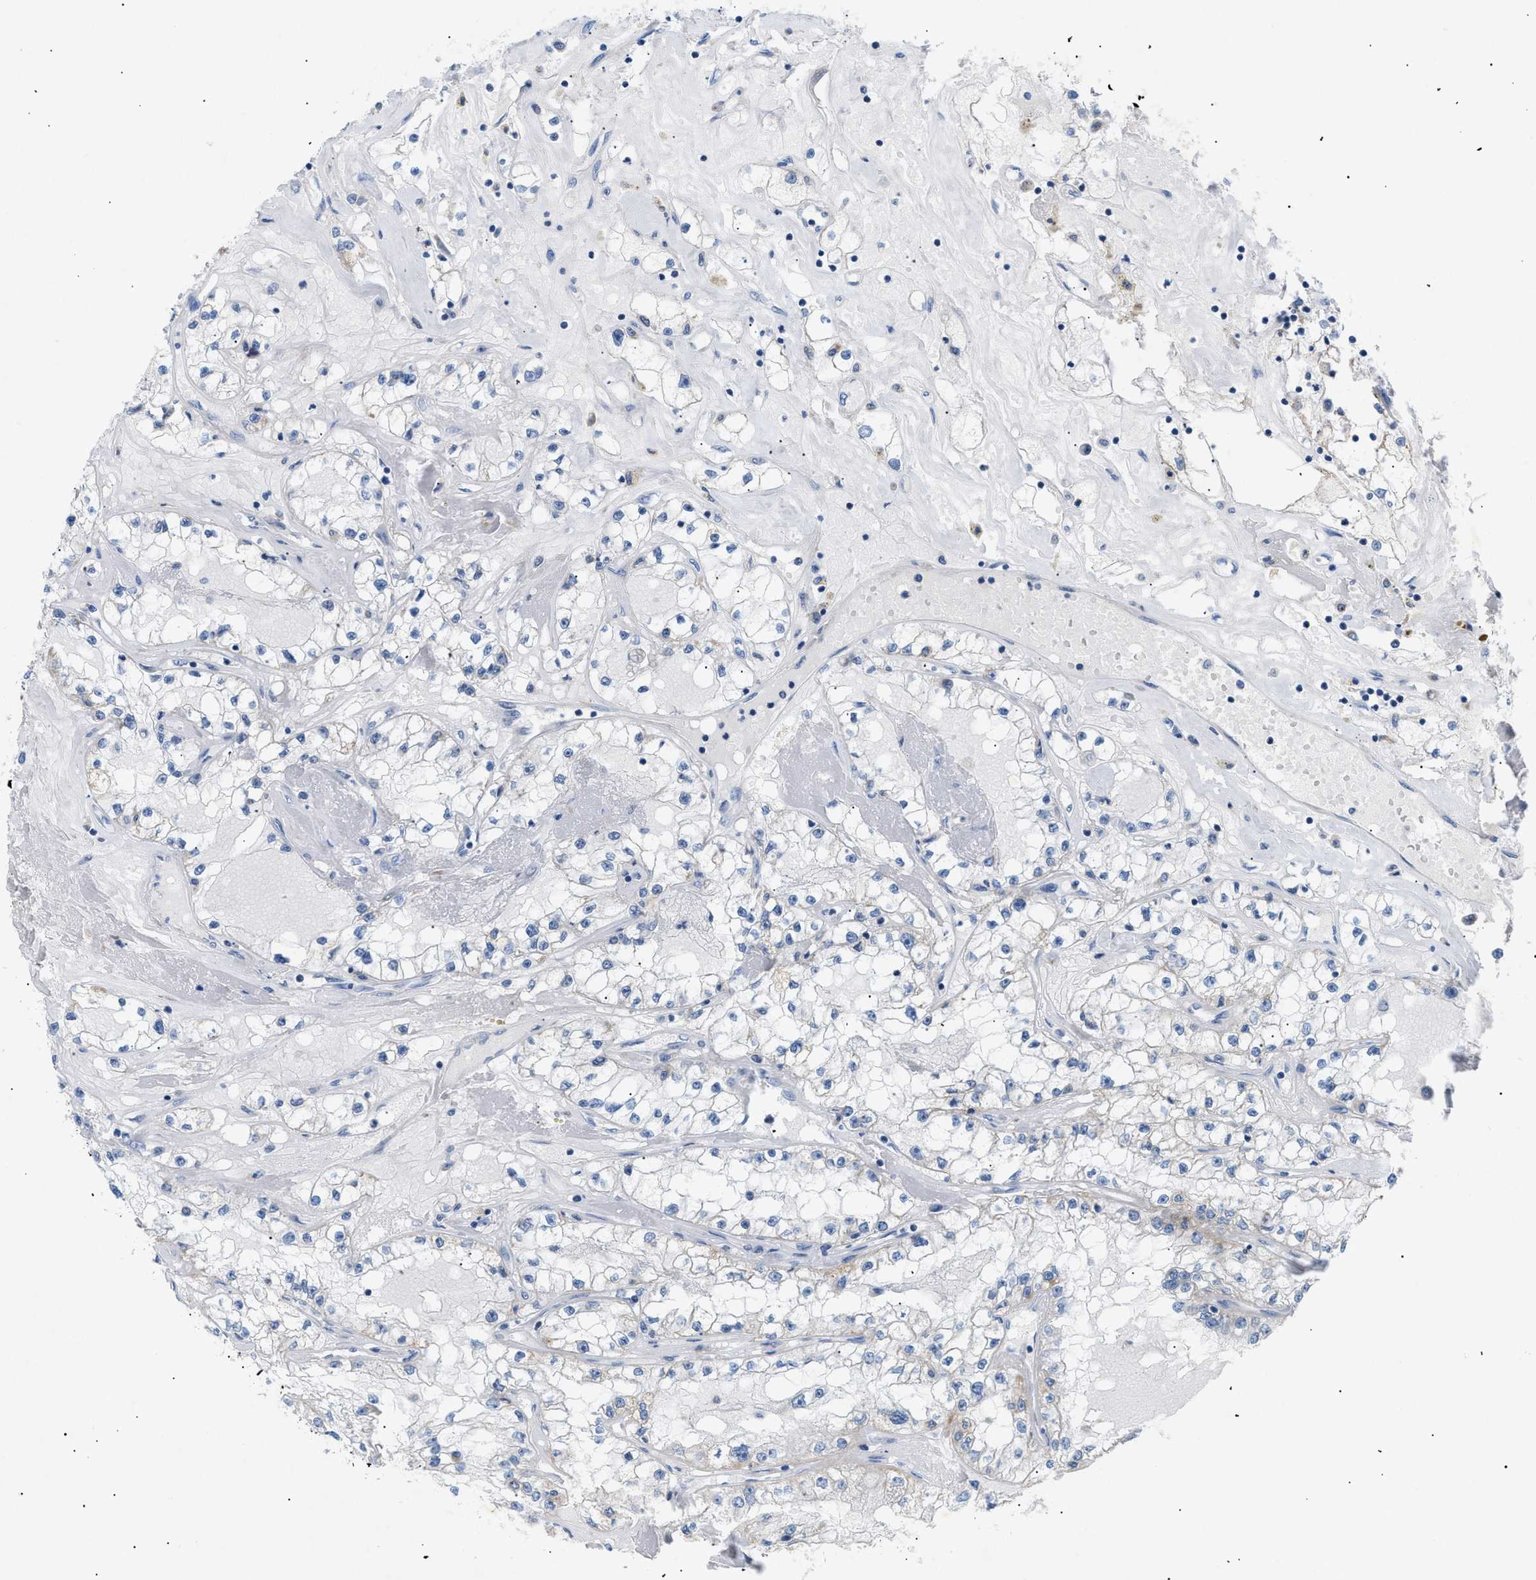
{"staining": {"intensity": "negative", "quantity": "none", "location": "none"}, "tissue": "renal cancer", "cell_type": "Tumor cells", "image_type": "cancer", "snomed": [{"axis": "morphology", "description": "Adenocarcinoma, NOS"}, {"axis": "topography", "description": "Kidney"}], "caption": "High magnification brightfield microscopy of adenocarcinoma (renal) stained with DAB (brown) and counterstained with hematoxylin (blue): tumor cells show no significant expression.", "gene": "ILDR1", "patient": {"sex": "male", "age": 56}}